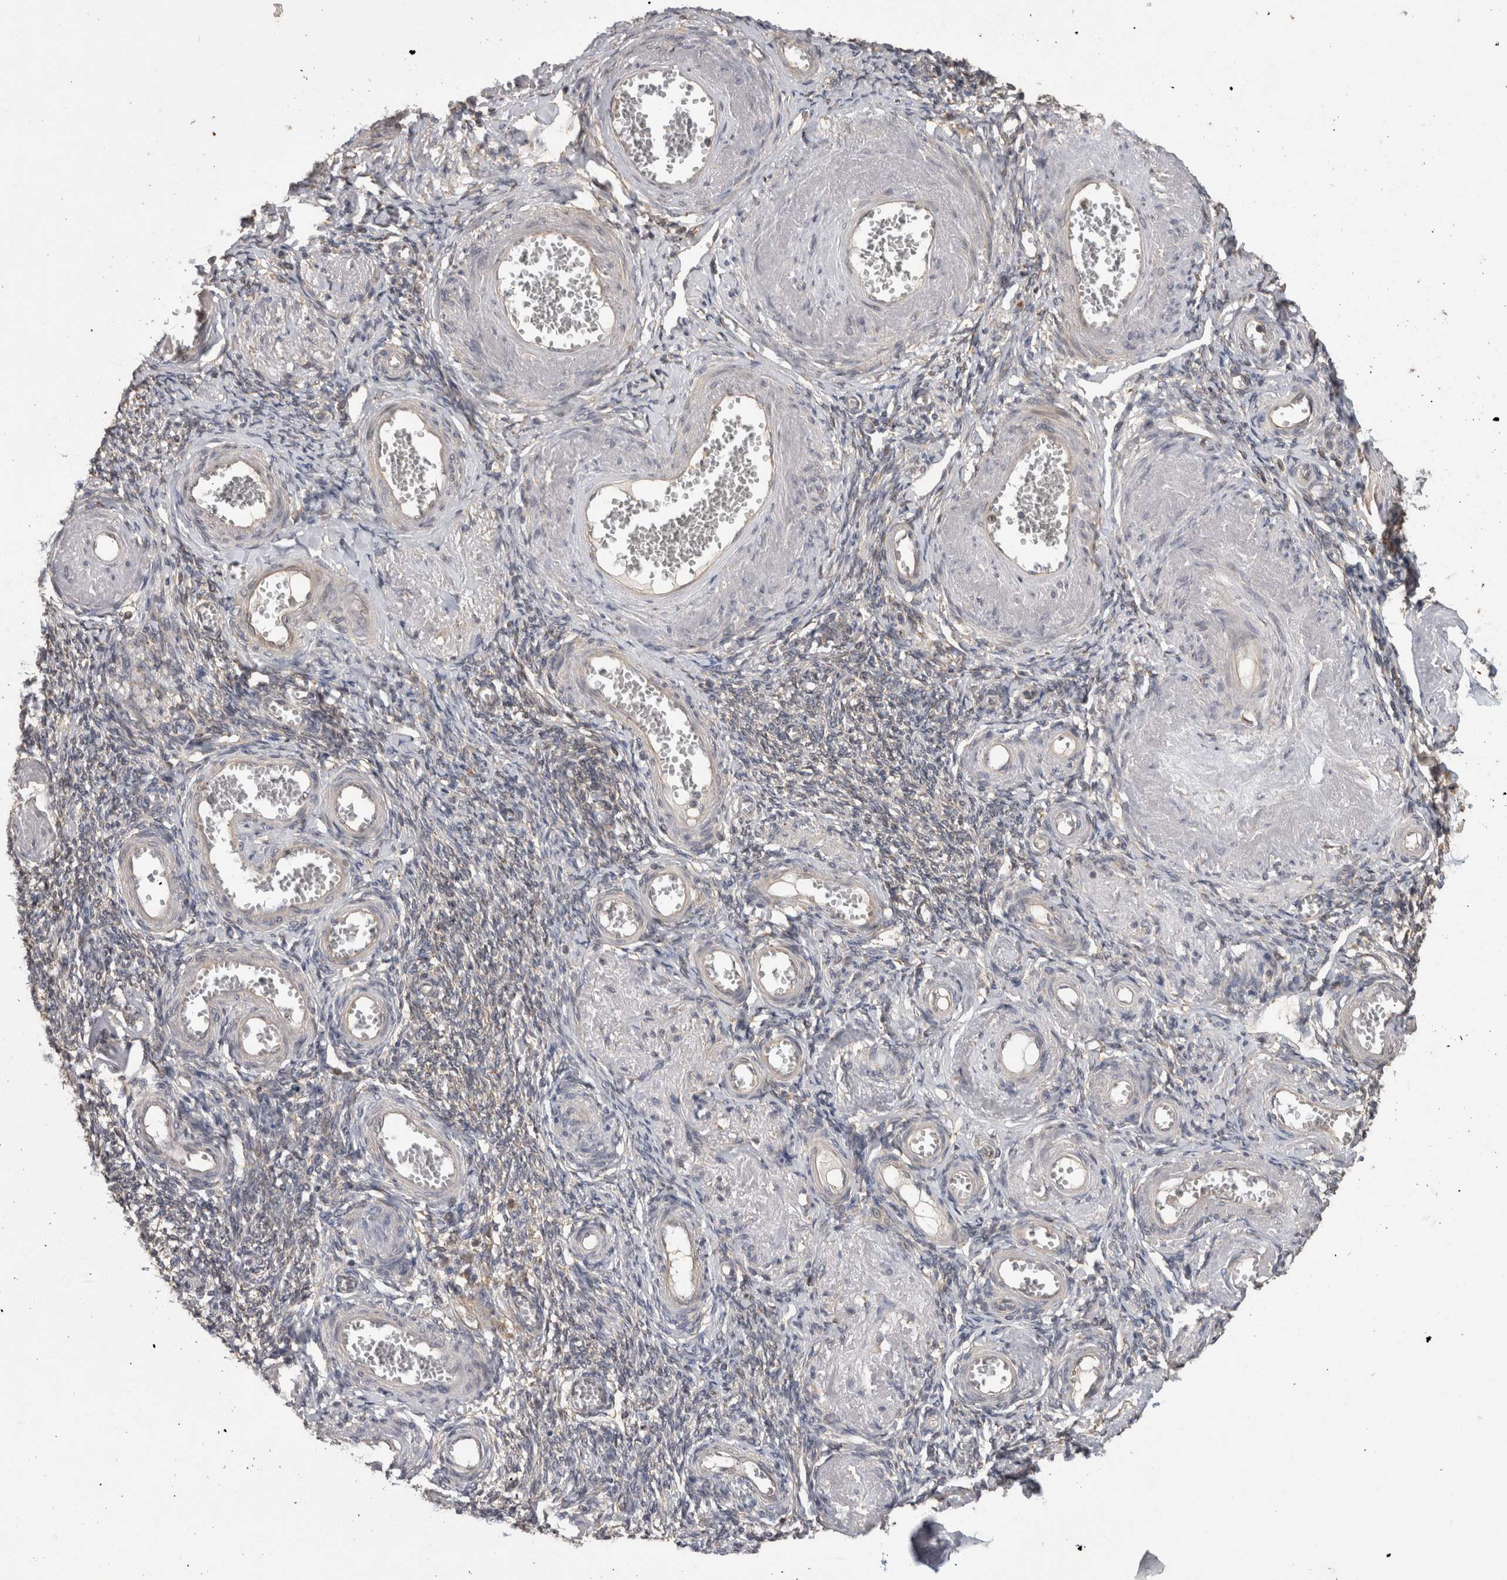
{"staining": {"intensity": "weak", "quantity": ">75%", "location": "cytoplasmic/membranous"}, "tissue": "adipose tissue", "cell_type": "Adipocytes", "image_type": "normal", "snomed": [{"axis": "morphology", "description": "Normal tissue, NOS"}, {"axis": "topography", "description": "Vascular tissue"}, {"axis": "topography", "description": "Fallopian tube"}, {"axis": "topography", "description": "Ovary"}], "caption": "Immunohistochemistry micrograph of unremarkable adipose tissue stained for a protein (brown), which reveals low levels of weak cytoplasmic/membranous expression in approximately >75% of adipocytes.", "gene": "TBCE", "patient": {"sex": "female", "age": 67}}